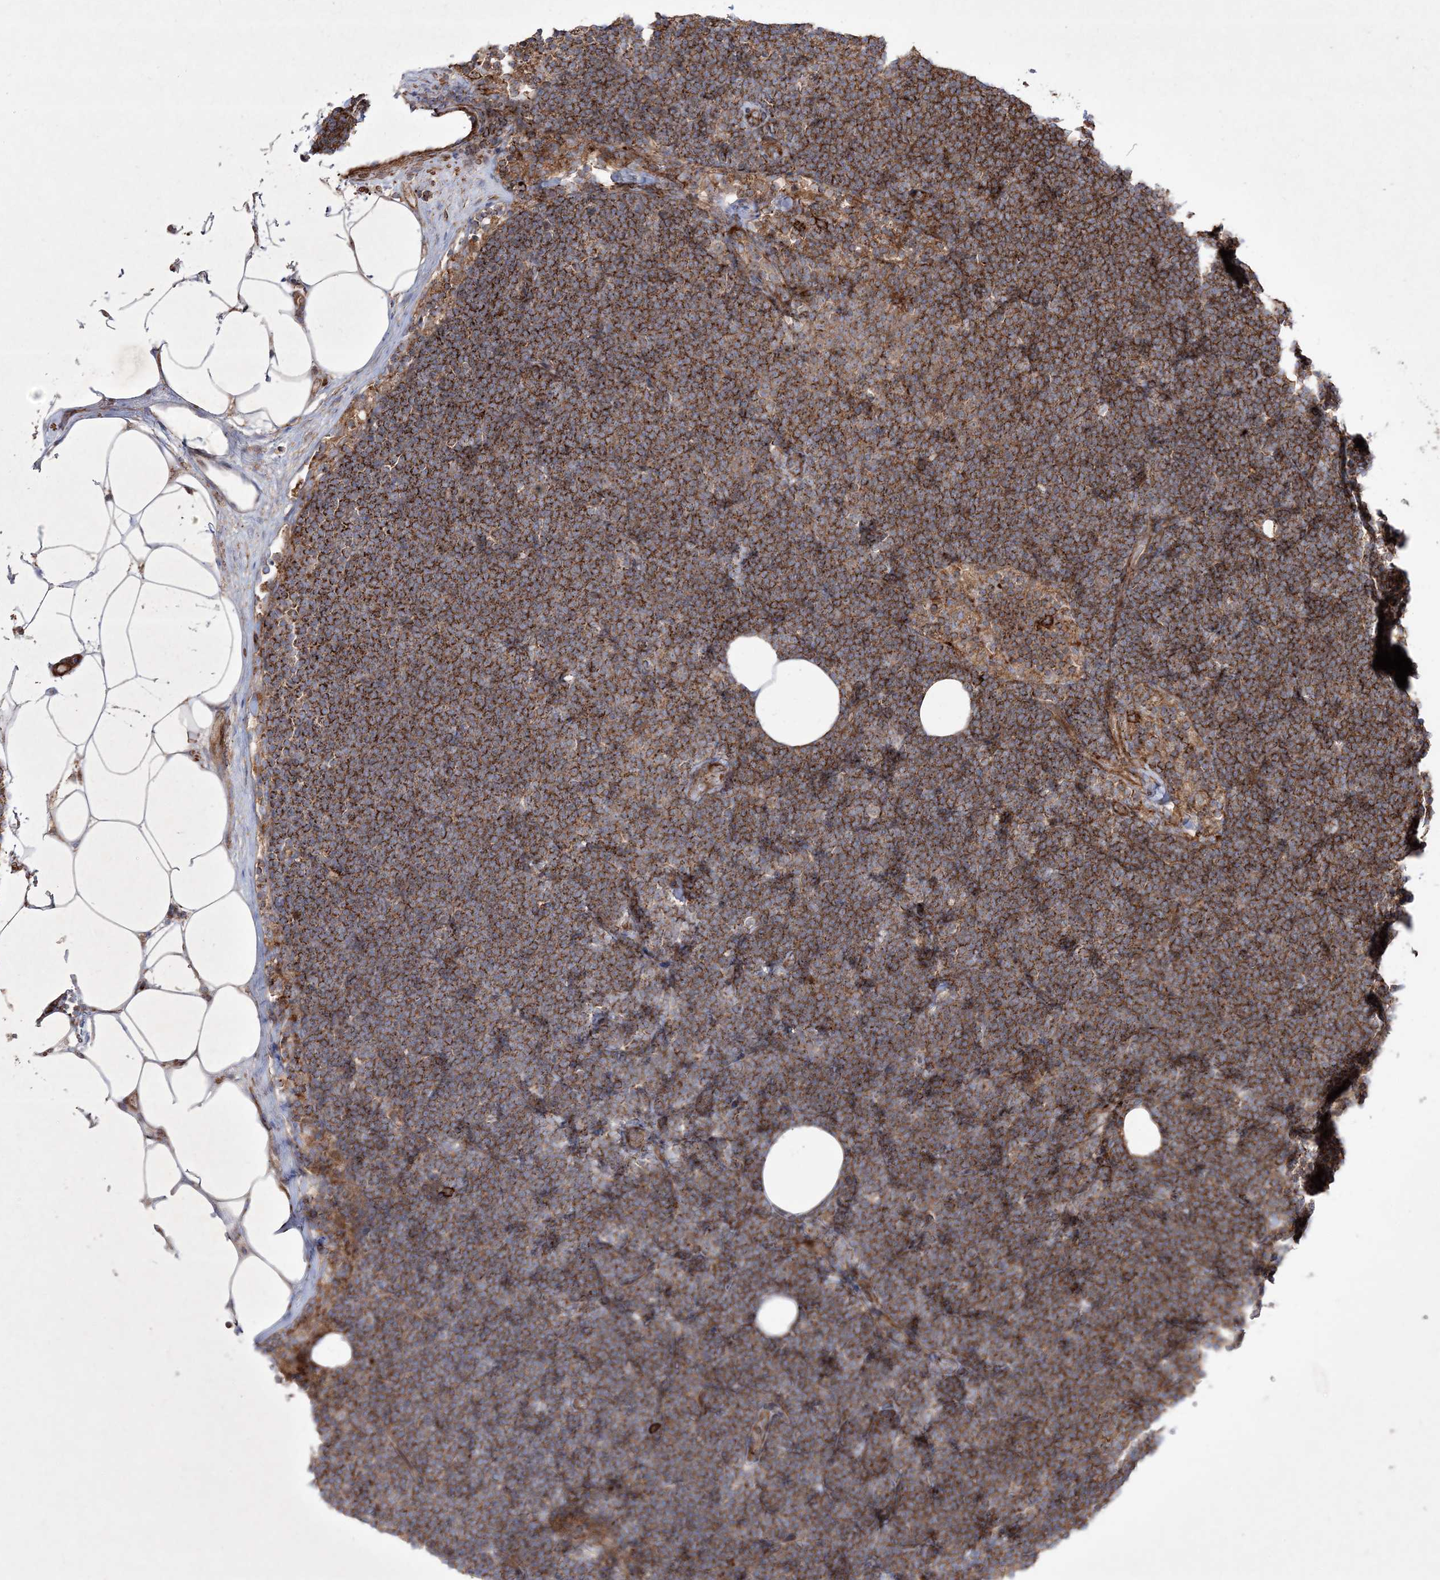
{"staining": {"intensity": "strong", "quantity": ">75%", "location": "cytoplasmic/membranous"}, "tissue": "lymphoma", "cell_type": "Tumor cells", "image_type": "cancer", "snomed": [{"axis": "morphology", "description": "Malignant lymphoma, non-Hodgkin's type, Low grade"}, {"axis": "topography", "description": "Lymph node"}], "caption": "IHC staining of lymphoma, which reveals high levels of strong cytoplasmic/membranous expression in about >75% of tumor cells indicating strong cytoplasmic/membranous protein staining. The staining was performed using DAB (brown) for protein detection and nuclei were counterstained in hematoxylin (blue).", "gene": "RICTOR", "patient": {"sex": "female", "age": 53}}